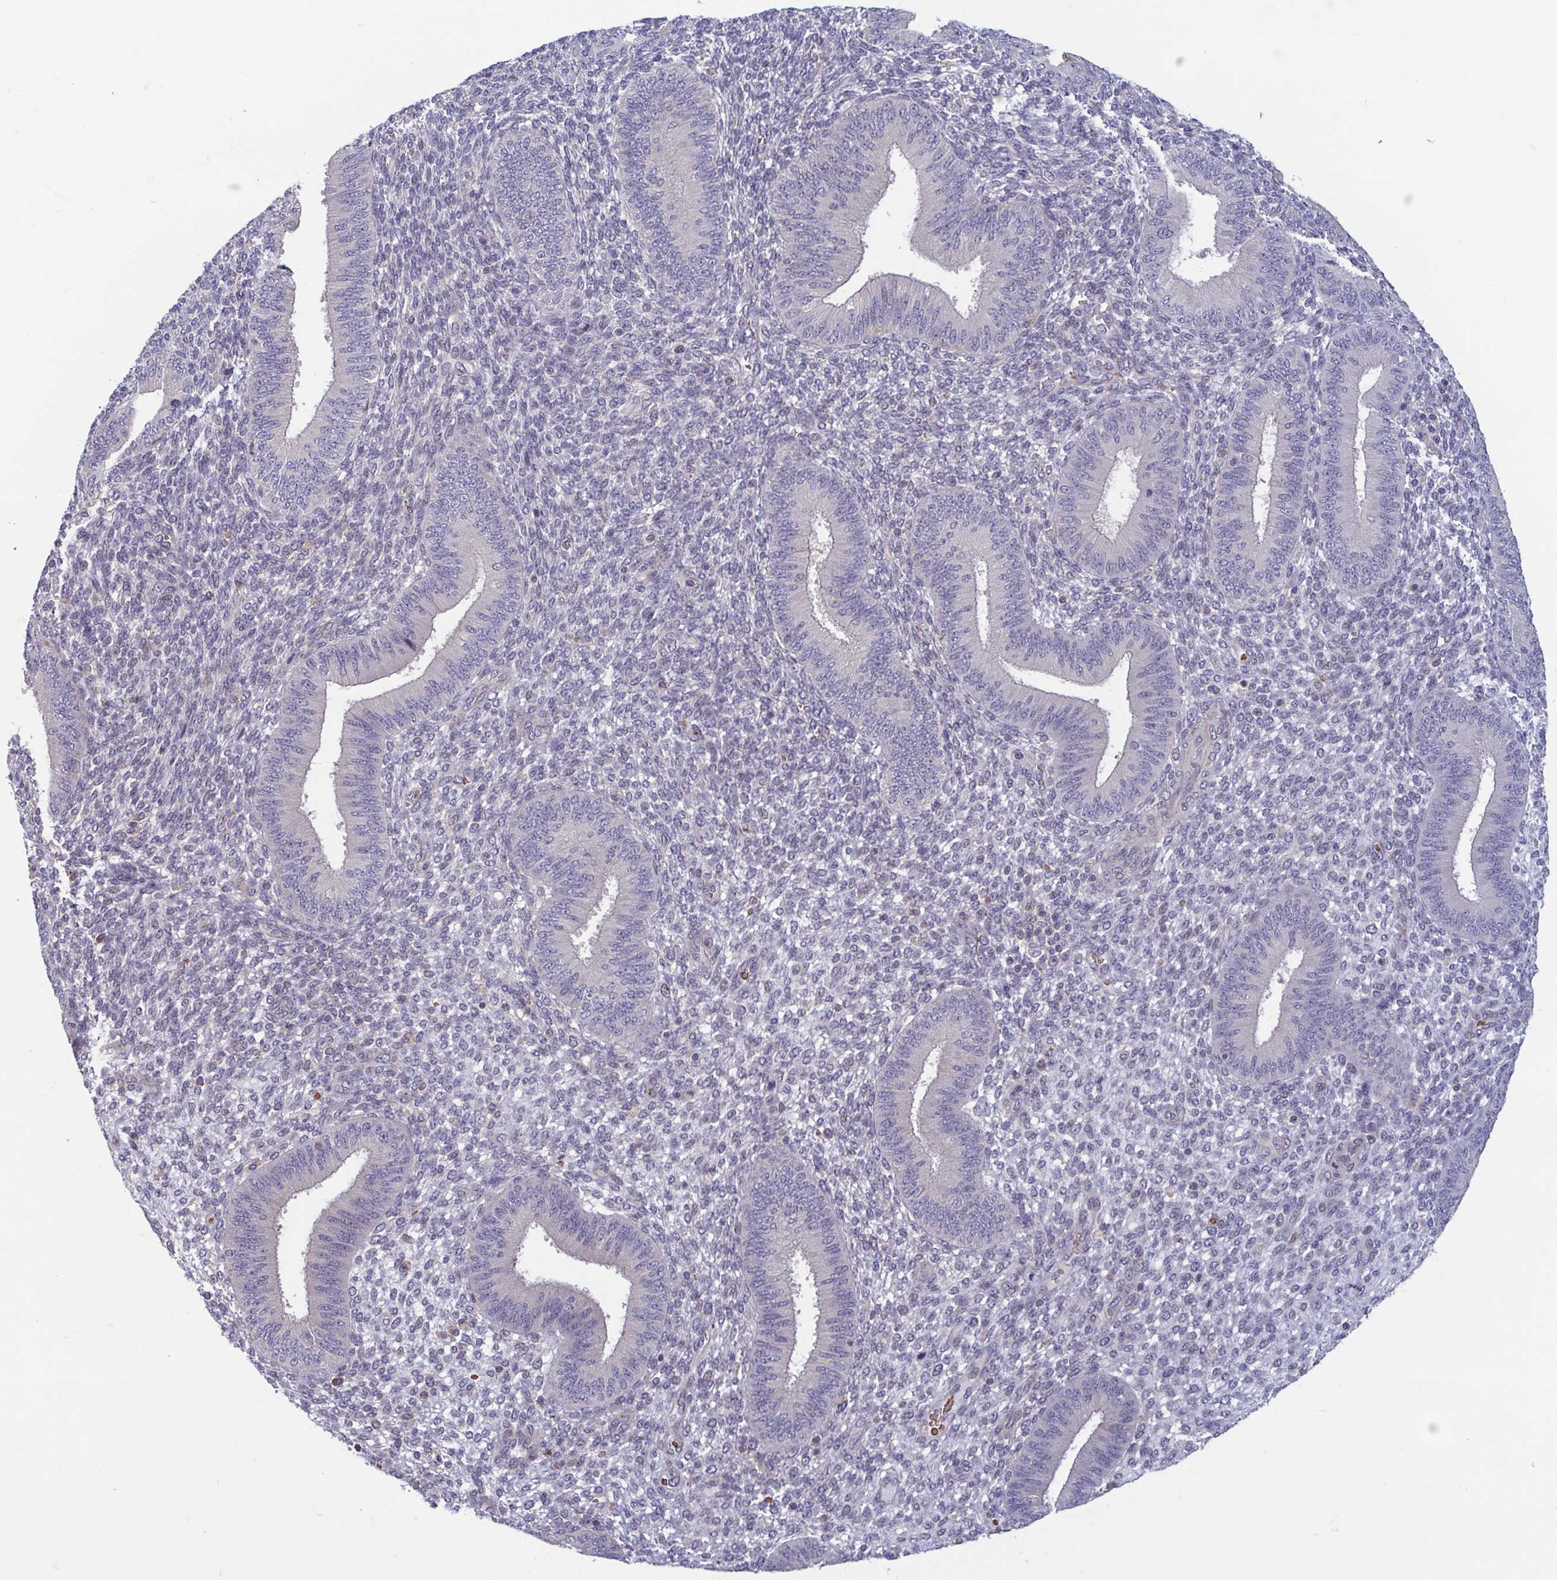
{"staining": {"intensity": "negative", "quantity": "none", "location": "none"}, "tissue": "endometrium", "cell_type": "Cells in endometrial stroma", "image_type": "normal", "snomed": [{"axis": "morphology", "description": "Normal tissue, NOS"}, {"axis": "topography", "description": "Endometrium"}], "caption": "IHC of normal human endometrium shows no positivity in cells in endometrial stroma.", "gene": "LRRC38", "patient": {"sex": "female", "age": 39}}